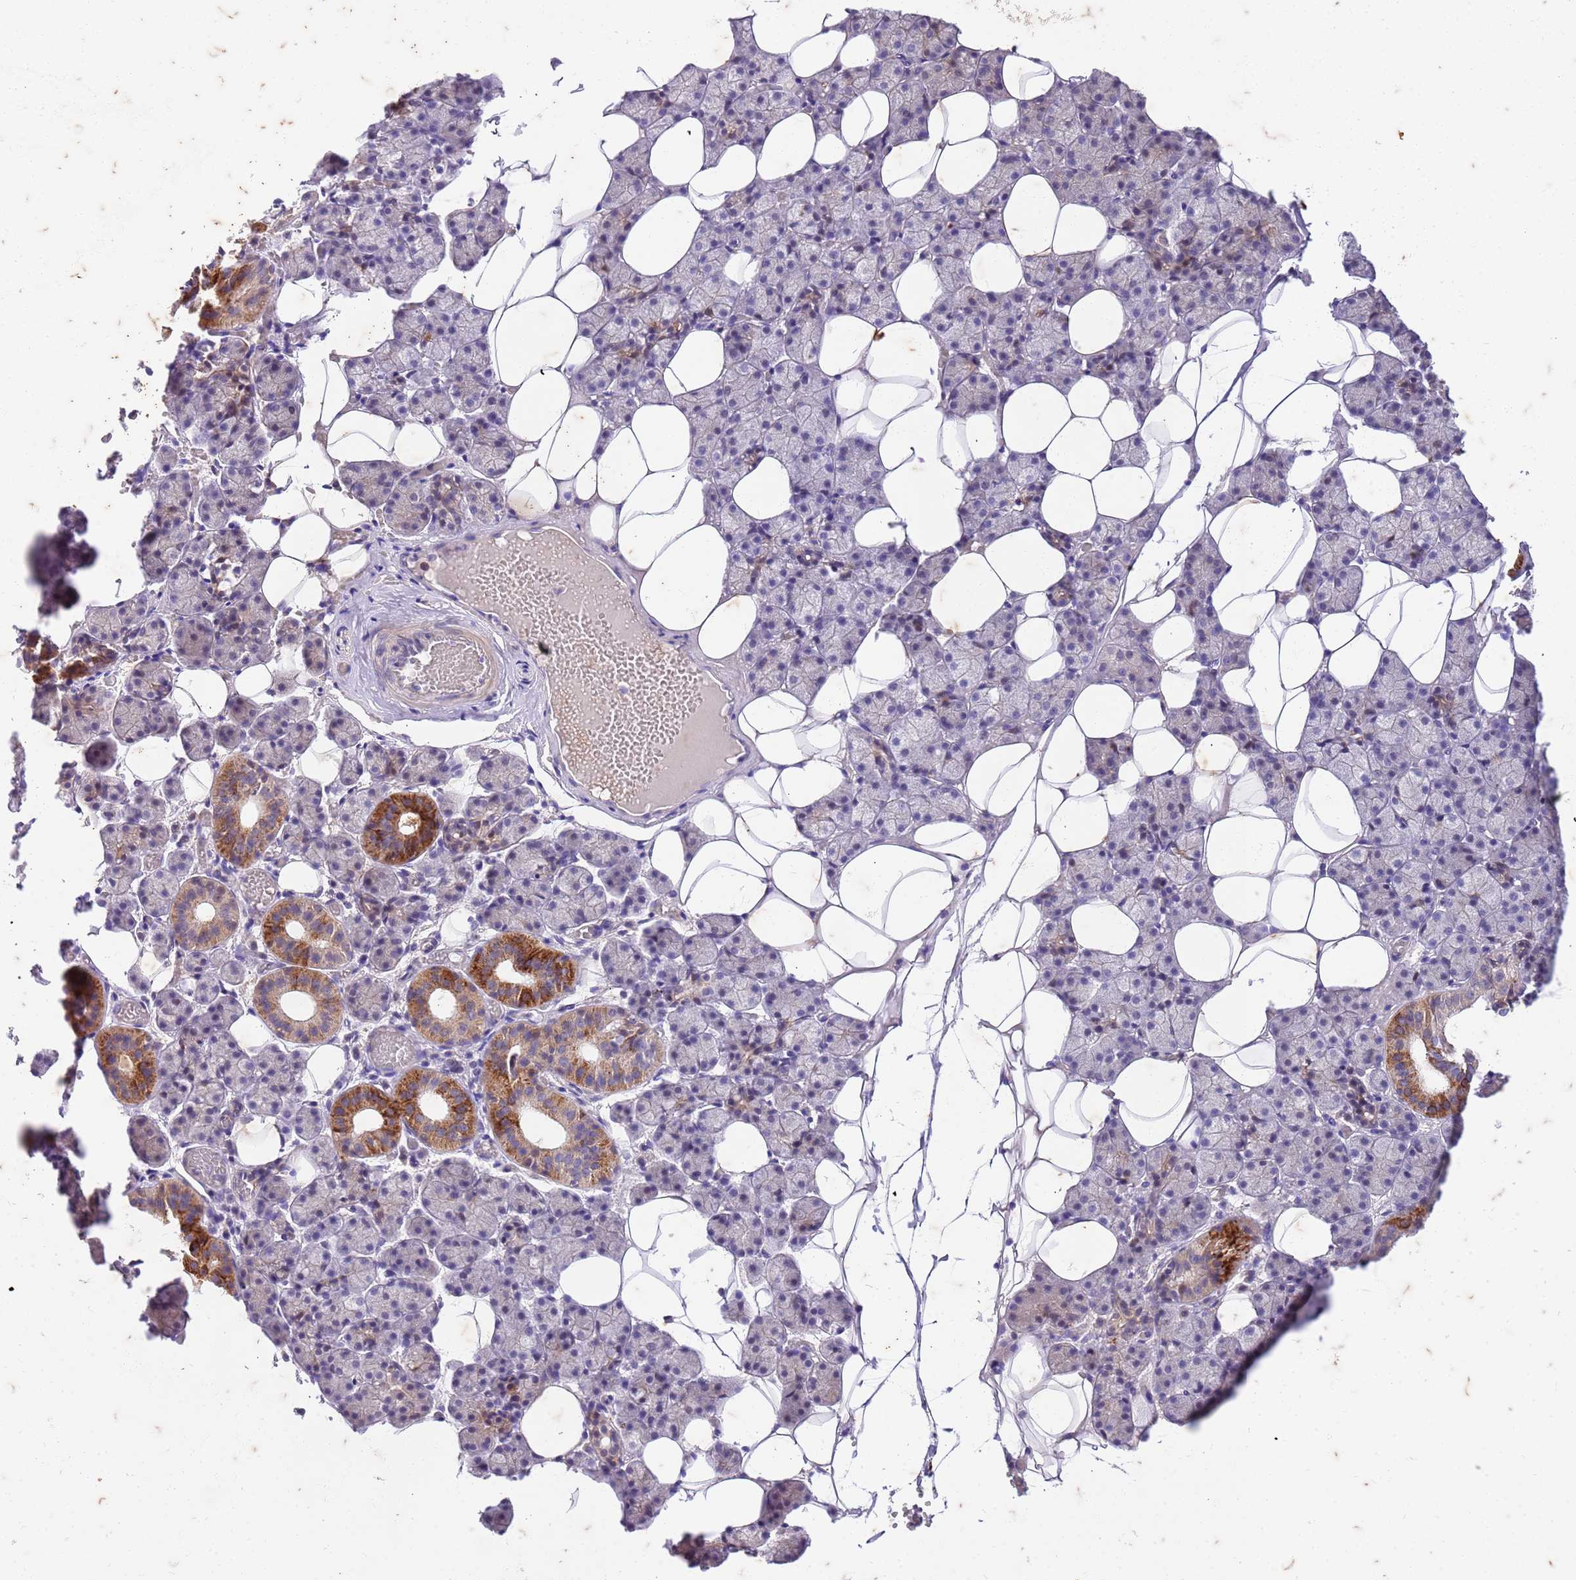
{"staining": {"intensity": "moderate", "quantity": "25%-75%", "location": "cytoplasmic/membranous"}, "tissue": "salivary gland", "cell_type": "Glandular cells", "image_type": "normal", "snomed": [{"axis": "morphology", "description": "Normal tissue, NOS"}, {"axis": "topography", "description": "Salivary gland"}], "caption": "Immunohistochemistry staining of benign salivary gland, which shows medium levels of moderate cytoplasmic/membranous staining in approximately 25%-75% of glandular cells indicating moderate cytoplasmic/membranous protein staining. The staining was performed using DAB (3,3'-diaminobenzidine) (brown) for protein detection and nuclei were counterstained in hematoxylin (blue).", "gene": "RAPGEF3", "patient": {"sex": "female", "age": 33}}